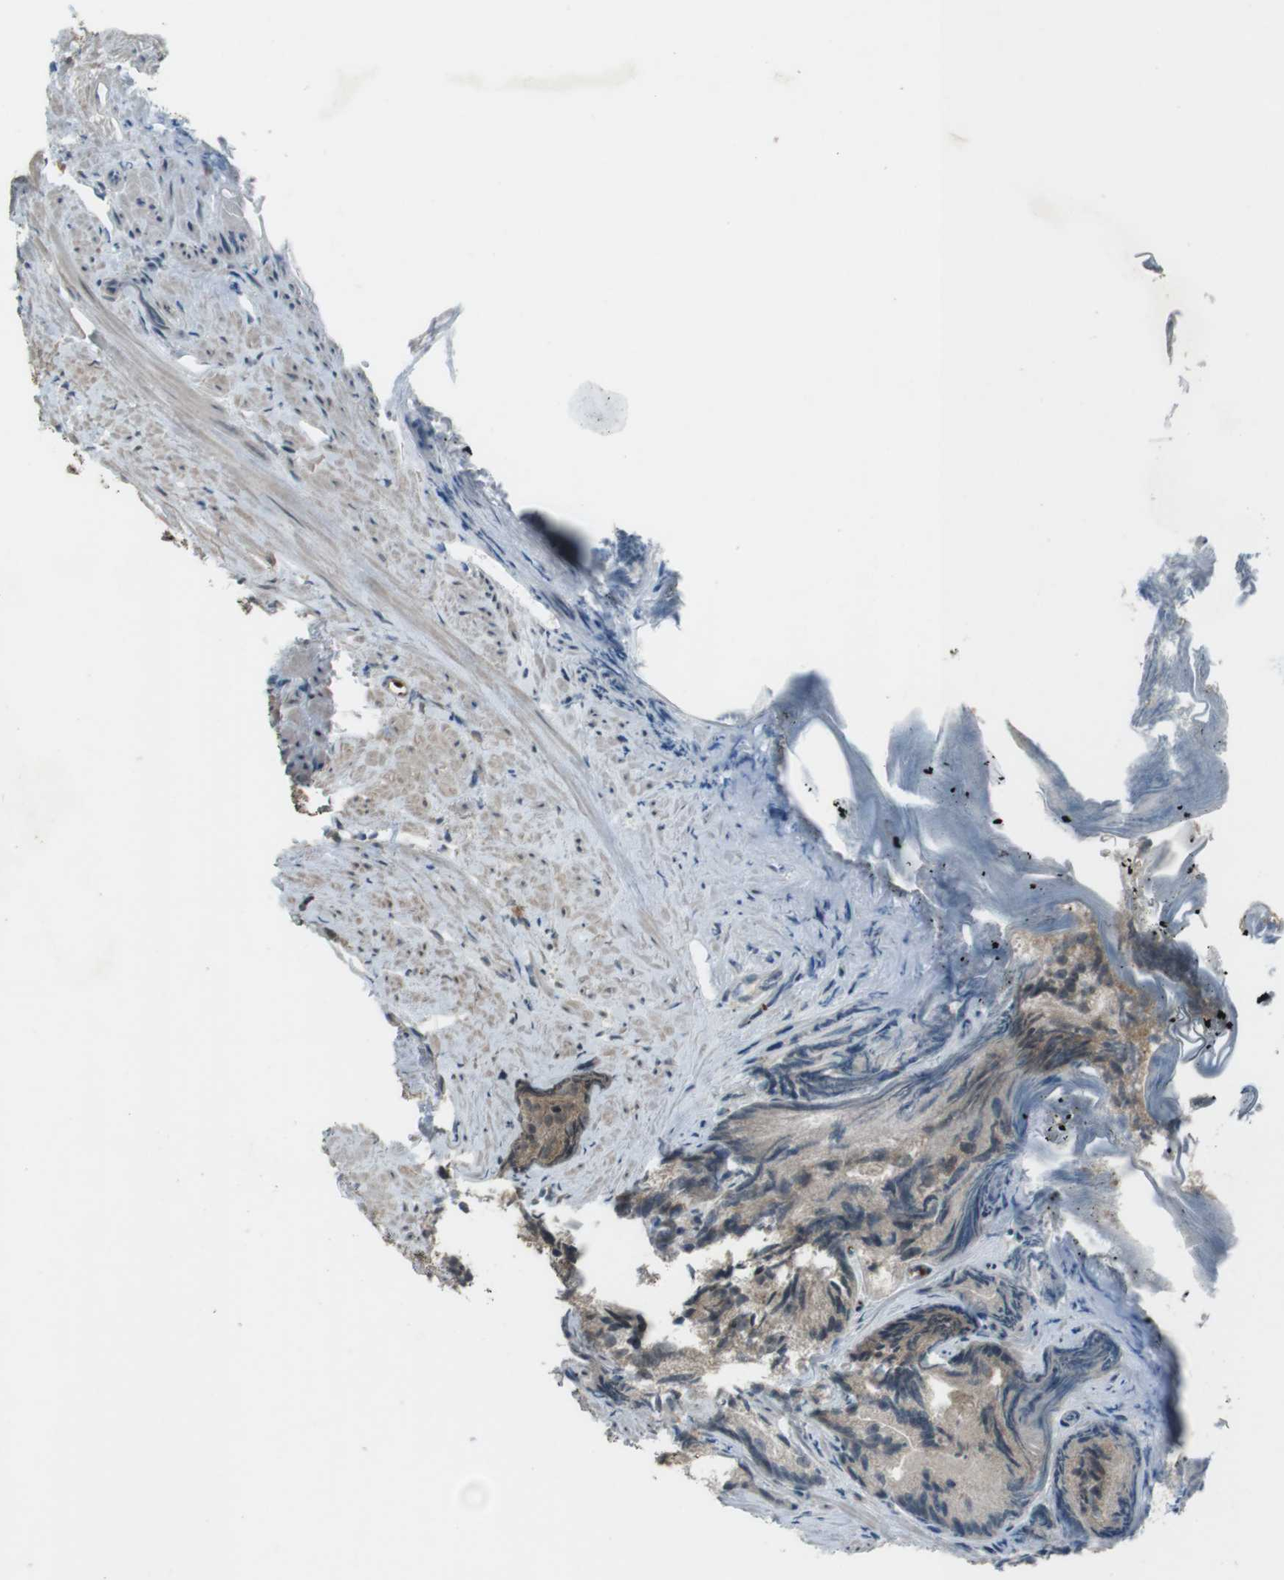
{"staining": {"intensity": "moderate", "quantity": ">75%", "location": "cytoplasmic/membranous,nuclear"}, "tissue": "prostate cancer", "cell_type": "Tumor cells", "image_type": "cancer", "snomed": [{"axis": "morphology", "description": "Adenocarcinoma, Low grade"}, {"axis": "topography", "description": "Prostate"}], "caption": "Immunohistochemical staining of prostate adenocarcinoma (low-grade) reveals medium levels of moderate cytoplasmic/membranous and nuclear expression in about >75% of tumor cells.", "gene": "SLITRK5", "patient": {"sex": "male", "age": 89}}